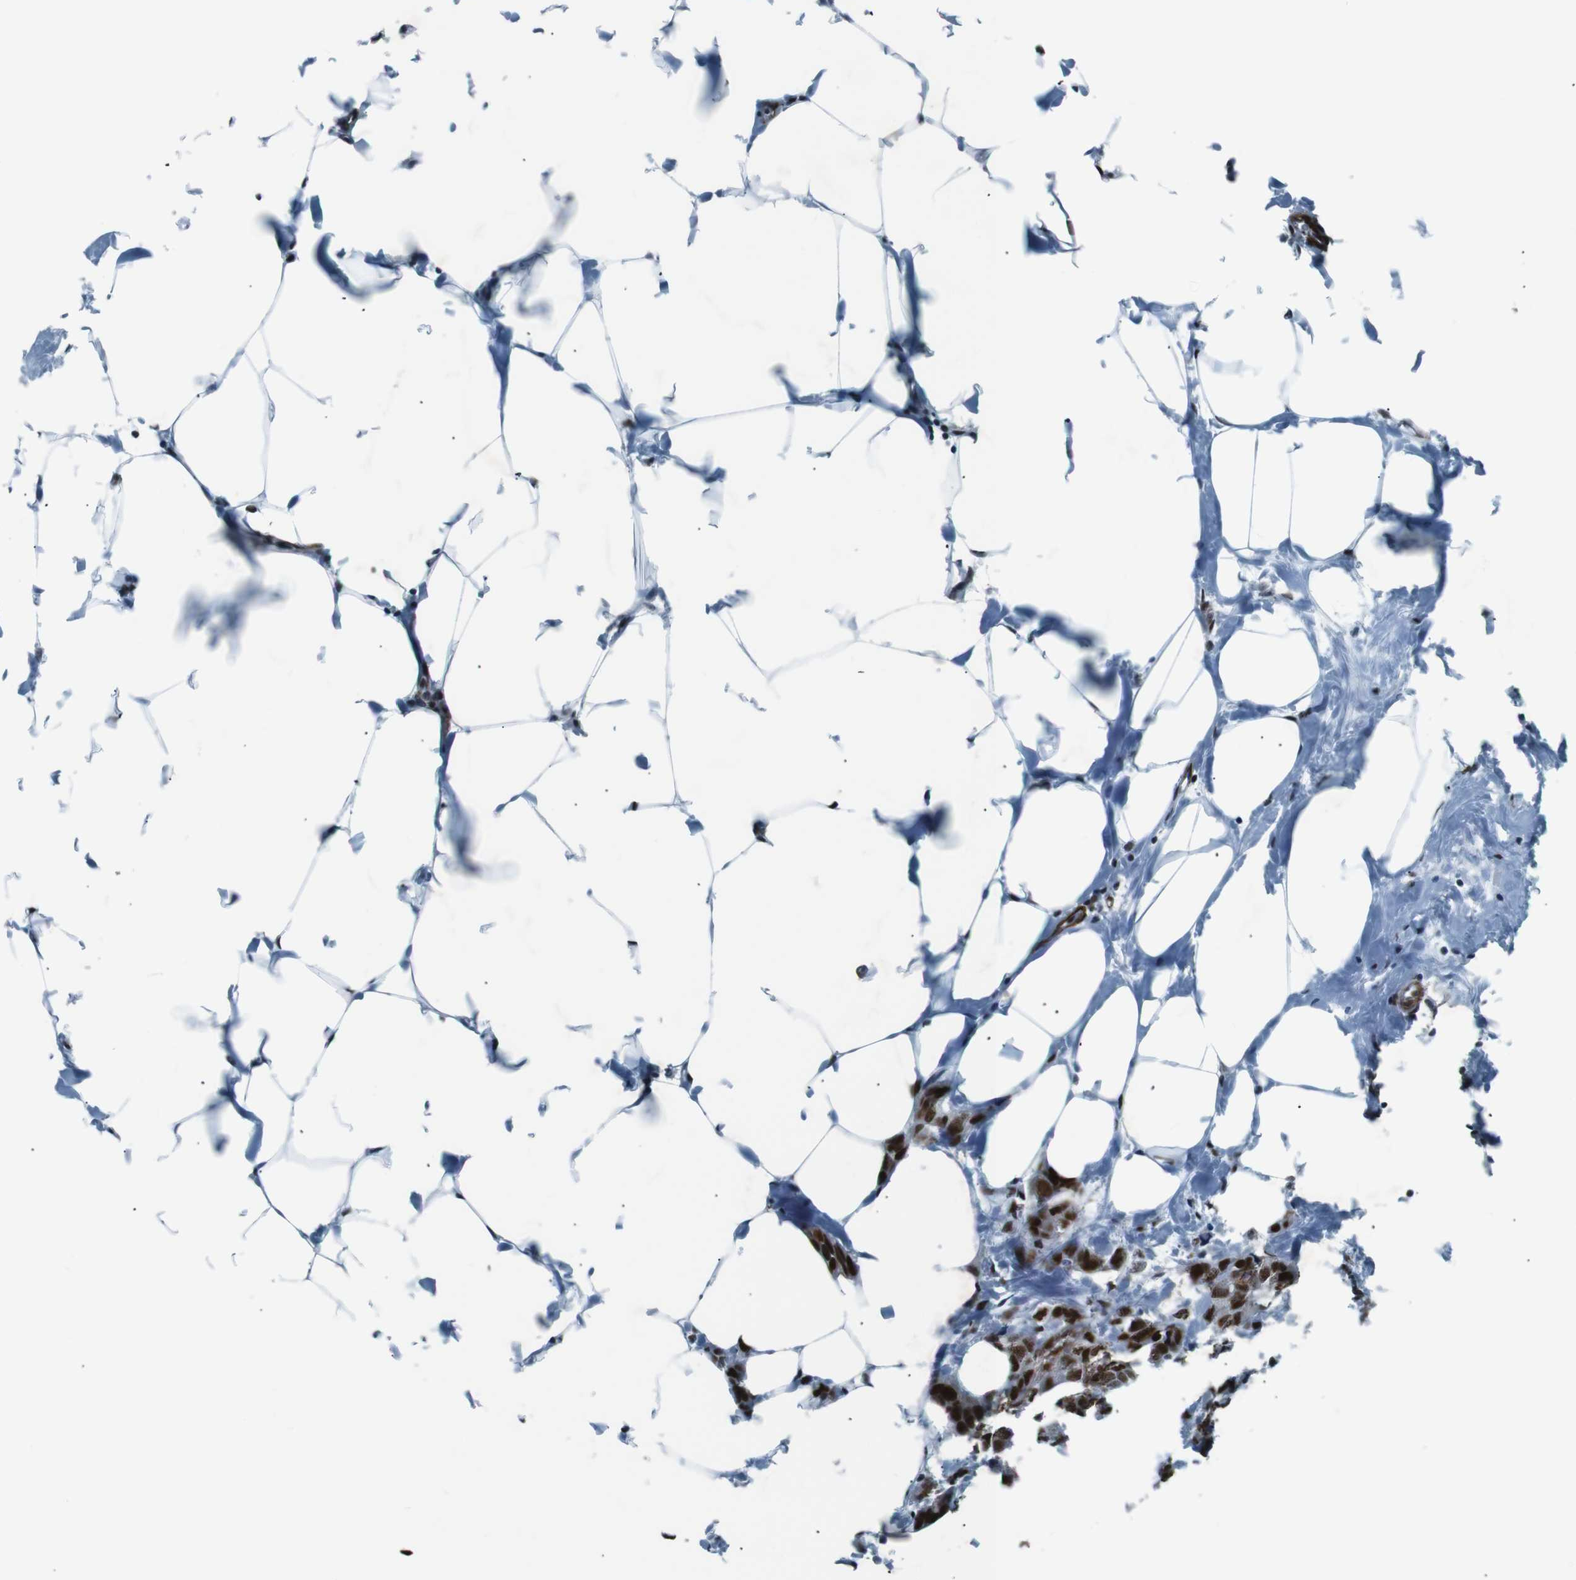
{"staining": {"intensity": "strong", "quantity": ">75%", "location": "nuclear"}, "tissue": "breast cancer", "cell_type": "Tumor cells", "image_type": "cancer", "snomed": [{"axis": "morphology", "description": "Normal tissue, NOS"}, {"axis": "morphology", "description": "Duct carcinoma"}, {"axis": "topography", "description": "Breast"}], "caption": "Breast intraductal carcinoma was stained to show a protein in brown. There is high levels of strong nuclear staining in about >75% of tumor cells. The staining was performed using DAB to visualize the protein expression in brown, while the nuclei were stained in blue with hematoxylin (Magnification: 20x).", "gene": "HEXIM1", "patient": {"sex": "female", "age": 50}}